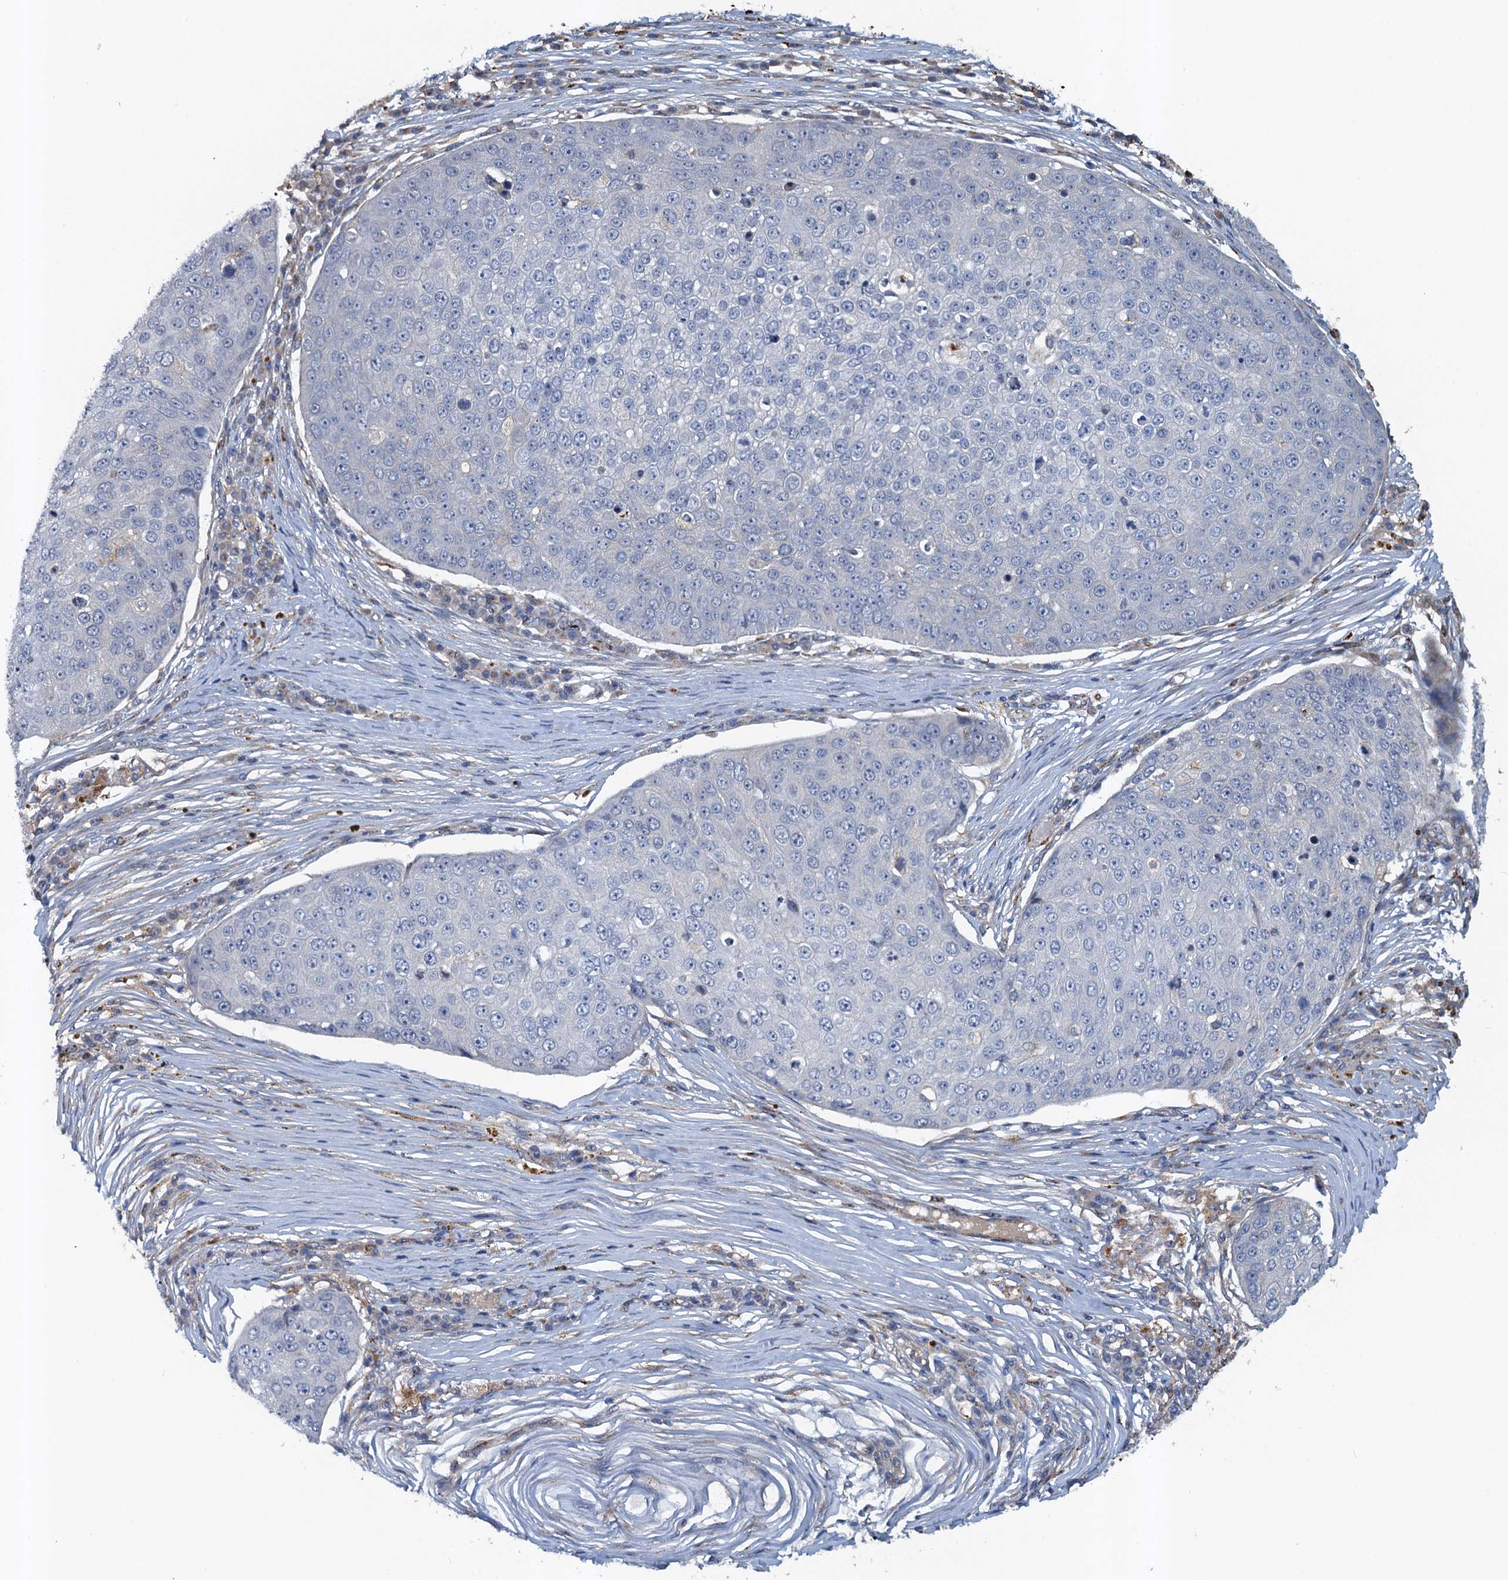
{"staining": {"intensity": "negative", "quantity": "none", "location": "none"}, "tissue": "skin cancer", "cell_type": "Tumor cells", "image_type": "cancer", "snomed": [{"axis": "morphology", "description": "Squamous cell carcinoma, NOS"}, {"axis": "topography", "description": "Skin"}], "caption": "An IHC photomicrograph of skin cancer (squamous cell carcinoma) is shown. There is no staining in tumor cells of skin cancer (squamous cell carcinoma).", "gene": "NBEA", "patient": {"sex": "male", "age": 71}}